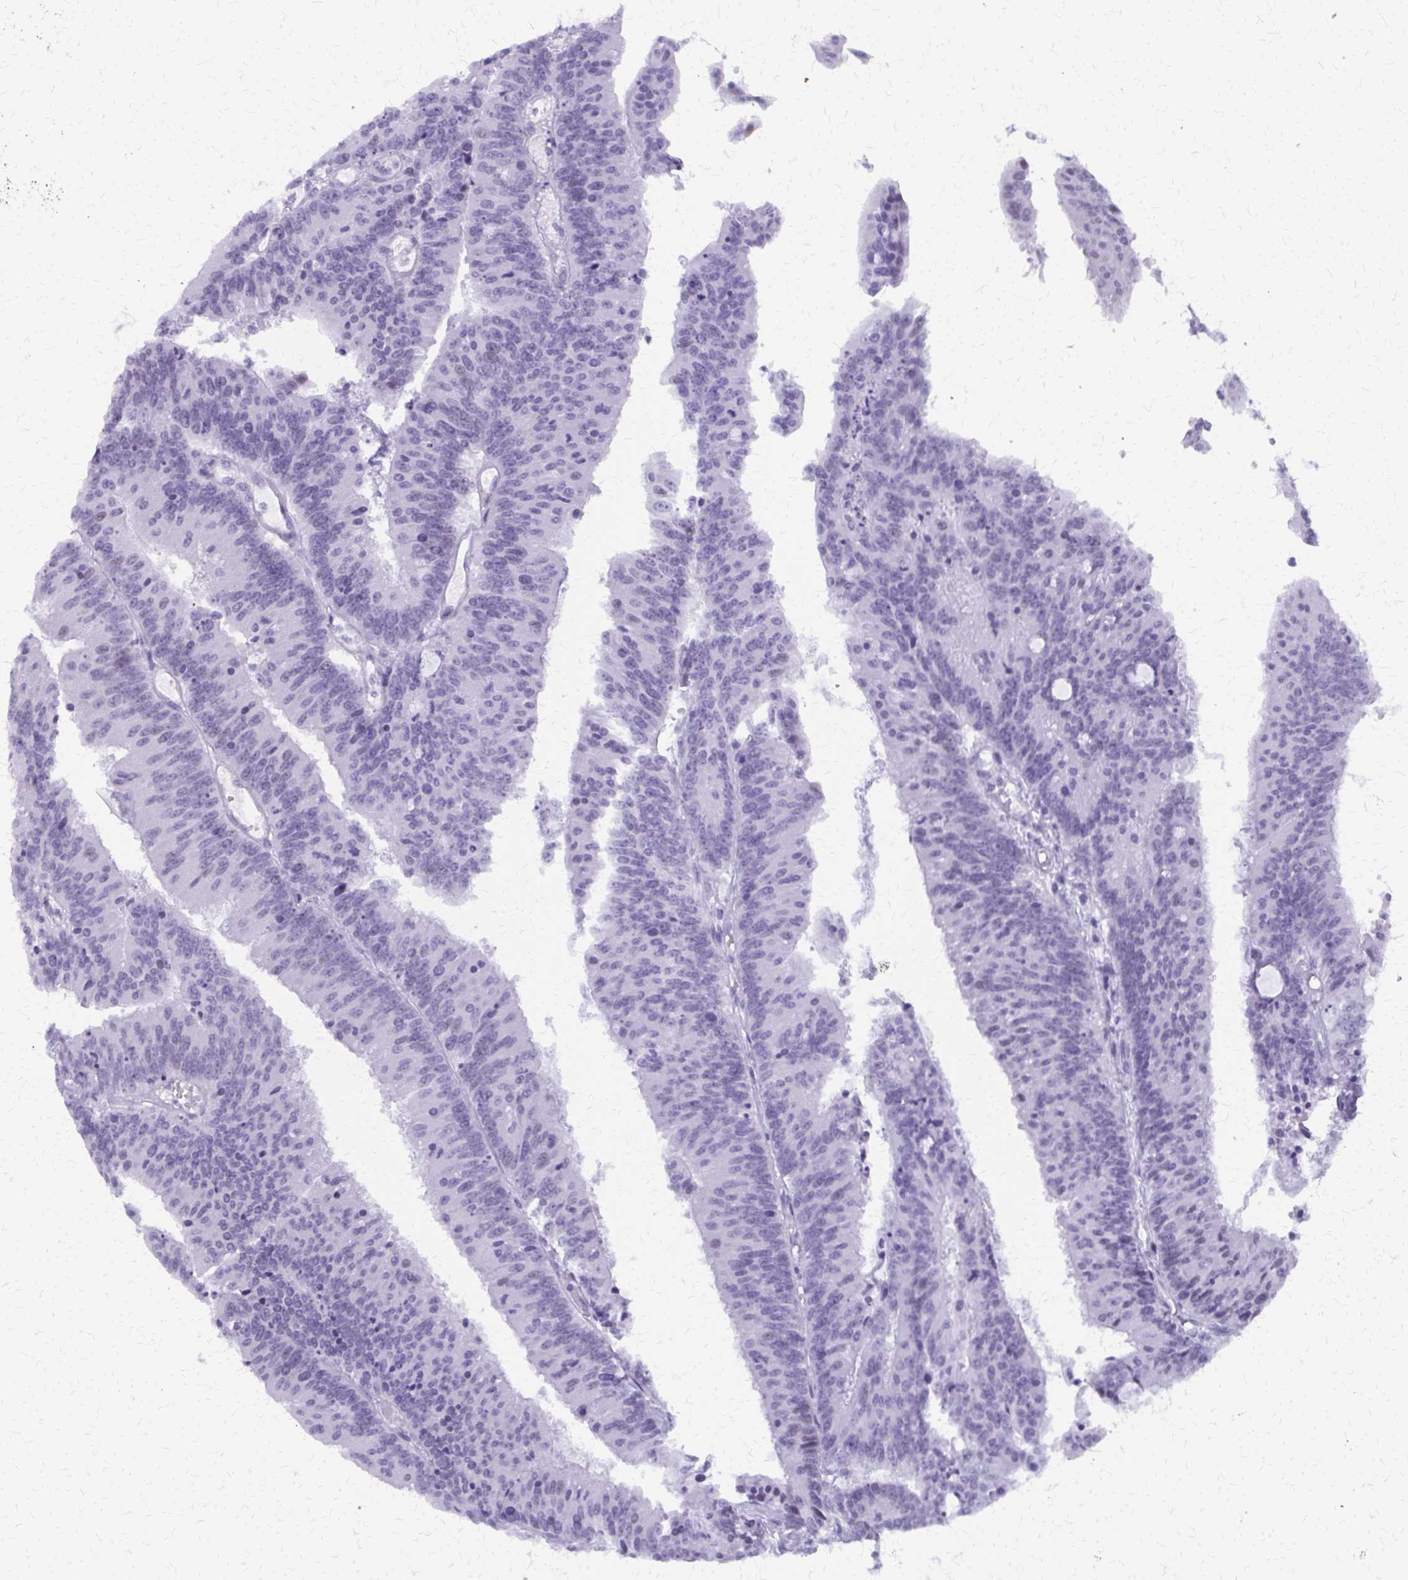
{"staining": {"intensity": "negative", "quantity": "none", "location": "none"}, "tissue": "colorectal cancer", "cell_type": "Tumor cells", "image_type": "cancer", "snomed": [{"axis": "morphology", "description": "Adenocarcinoma, NOS"}, {"axis": "topography", "description": "Colon"}], "caption": "Tumor cells show no significant protein staining in colorectal cancer.", "gene": "FAM162B", "patient": {"sex": "female", "age": 78}}